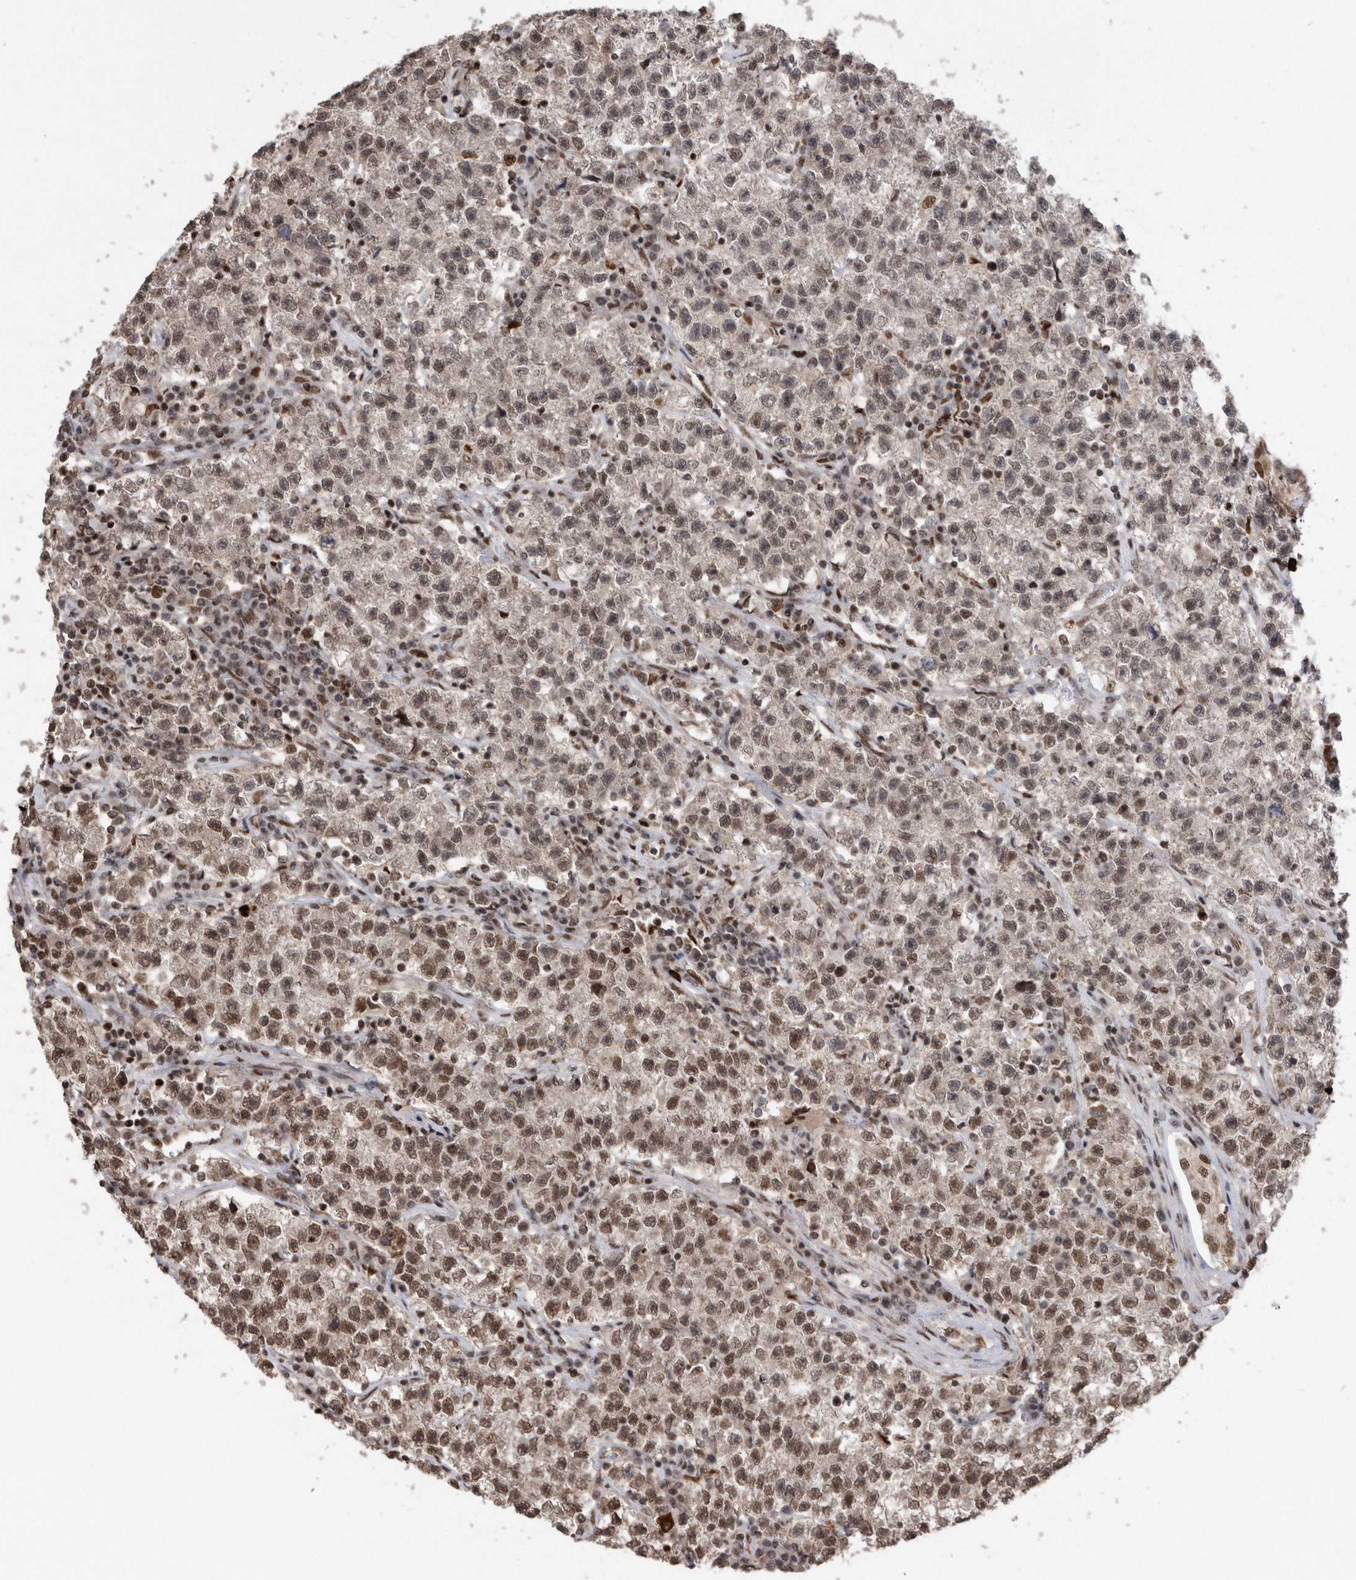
{"staining": {"intensity": "moderate", "quantity": ">75%", "location": "nuclear"}, "tissue": "testis cancer", "cell_type": "Tumor cells", "image_type": "cancer", "snomed": [{"axis": "morphology", "description": "Seminoma, NOS"}, {"axis": "topography", "description": "Testis"}], "caption": "This is a histology image of IHC staining of testis cancer (seminoma), which shows moderate staining in the nuclear of tumor cells.", "gene": "TDRD3", "patient": {"sex": "male", "age": 22}}